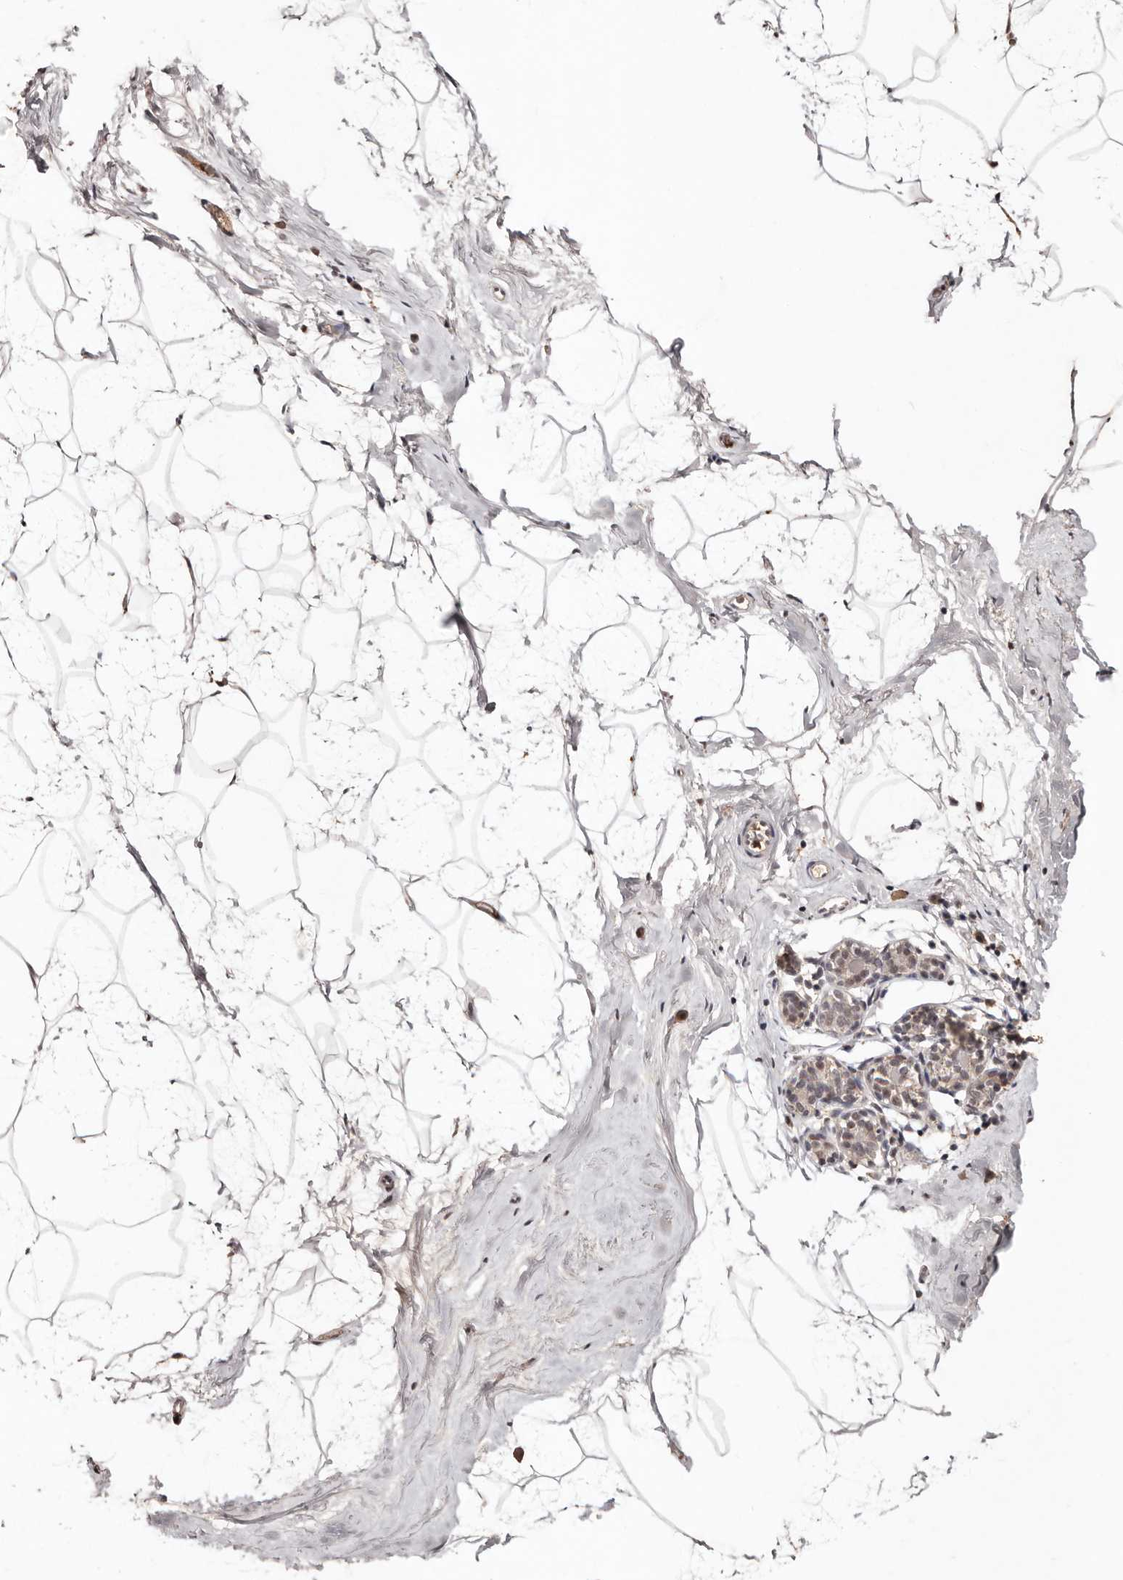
{"staining": {"intensity": "negative", "quantity": "none", "location": "none"}, "tissue": "breast", "cell_type": "Adipocytes", "image_type": "normal", "snomed": [{"axis": "morphology", "description": "Normal tissue, NOS"}, {"axis": "morphology", "description": "Lobular carcinoma"}, {"axis": "topography", "description": "Breast"}], "caption": "Breast was stained to show a protein in brown. There is no significant staining in adipocytes. (Stains: DAB (3,3'-diaminobenzidine) immunohistochemistry with hematoxylin counter stain, Microscopy: brightfield microscopy at high magnification).", "gene": "BICRAL", "patient": {"sex": "female", "age": 62}}